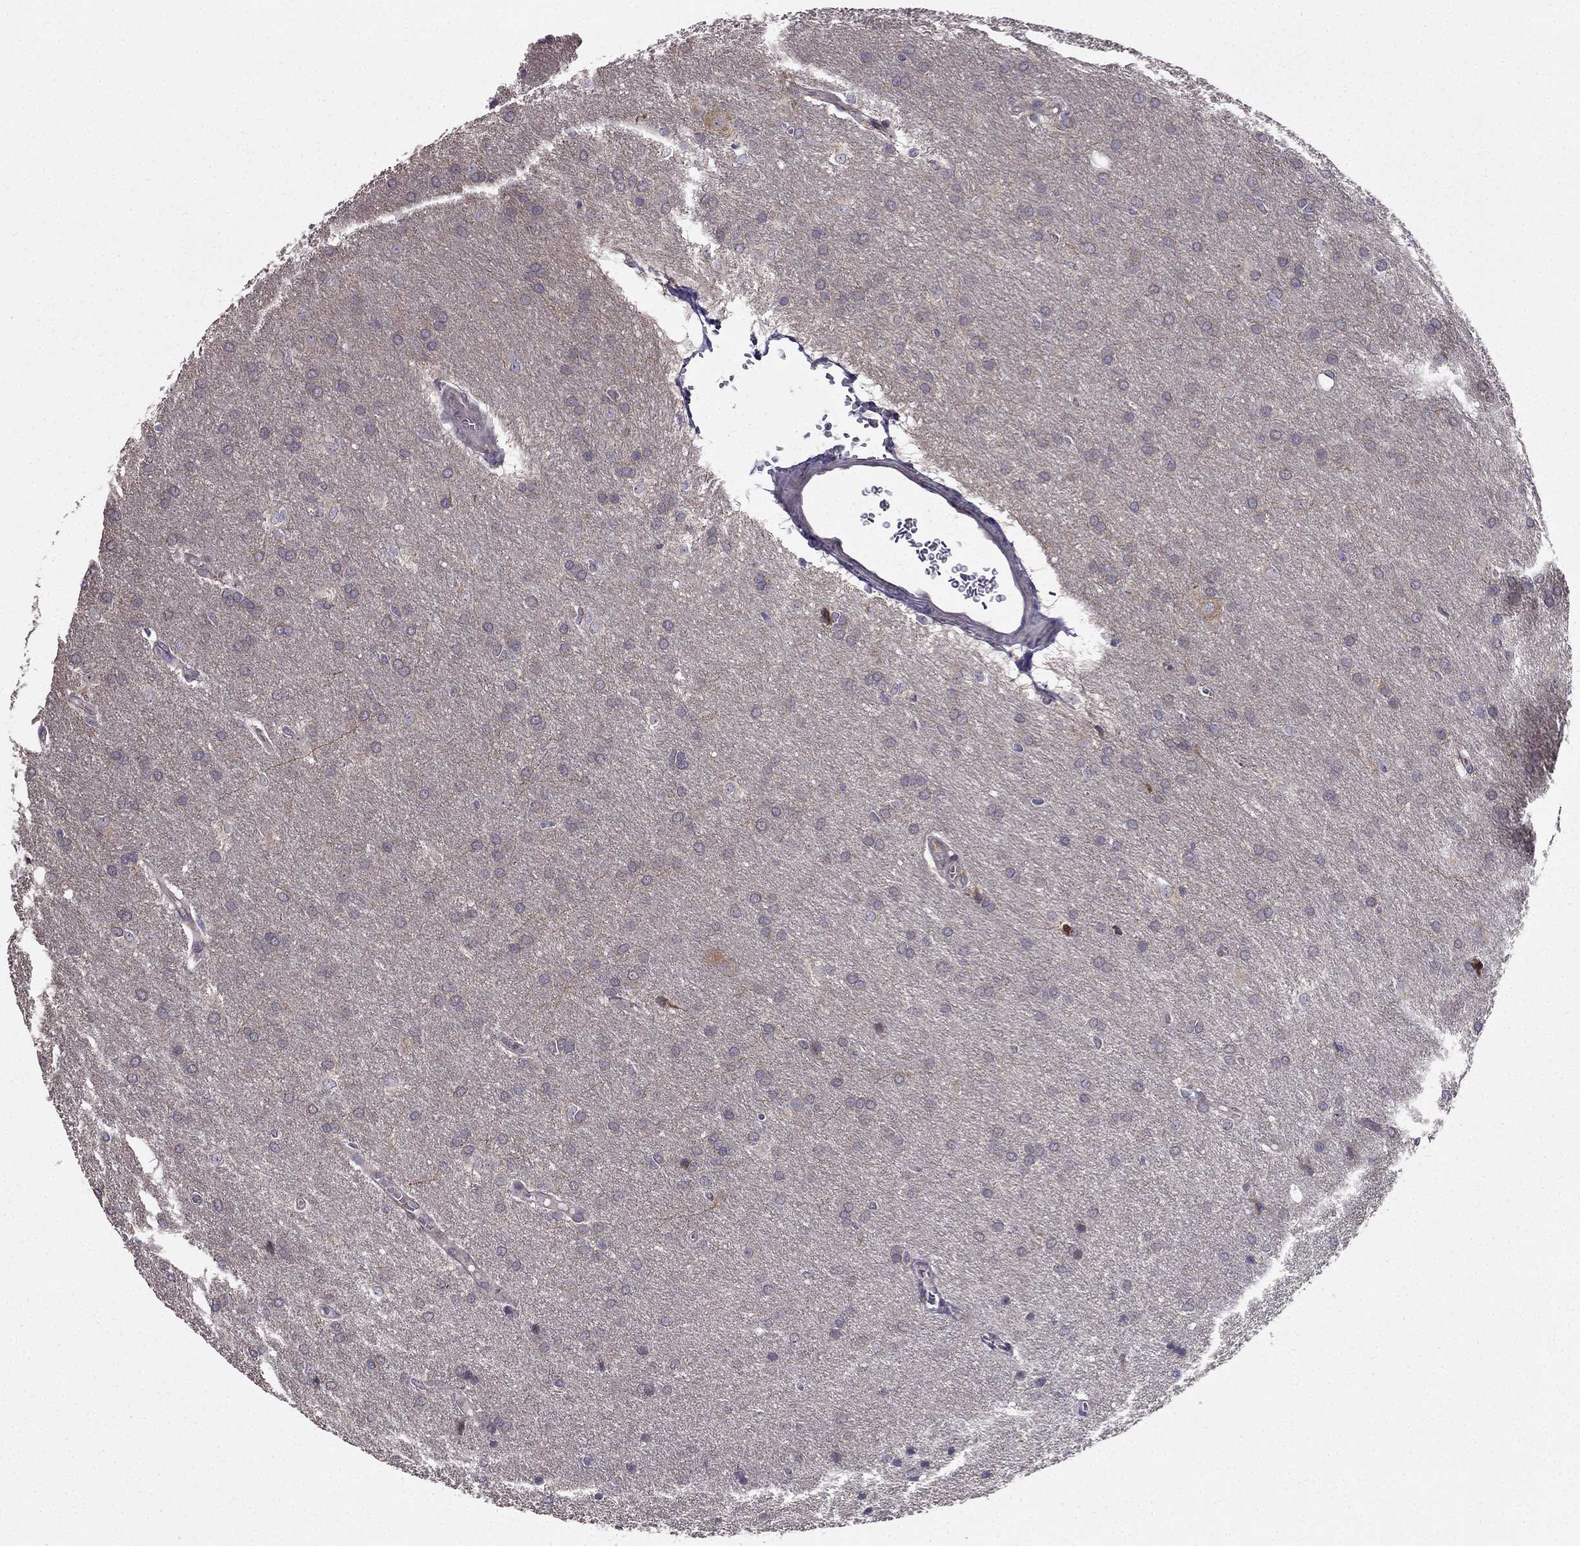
{"staining": {"intensity": "negative", "quantity": "none", "location": "none"}, "tissue": "glioma", "cell_type": "Tumor cells", "image_type": "cancer", "snomed": [{"axis": "morphology", "description": "Glioma, malignant, Low grade"}, {"axis": "topography", "description": "Brain"}], "caption": "DAB immunohistochemical staining of malignant low-grade glioma exhibits no significant positivity in tumor cells. The staining is performed using DAB (3,3'-diaminobenzidine) brown chromogen with nuclei counter-stained in using hematoxylin.", "gene": "ARHGEF28", "patient": {"sex": "female", "age": 32}}